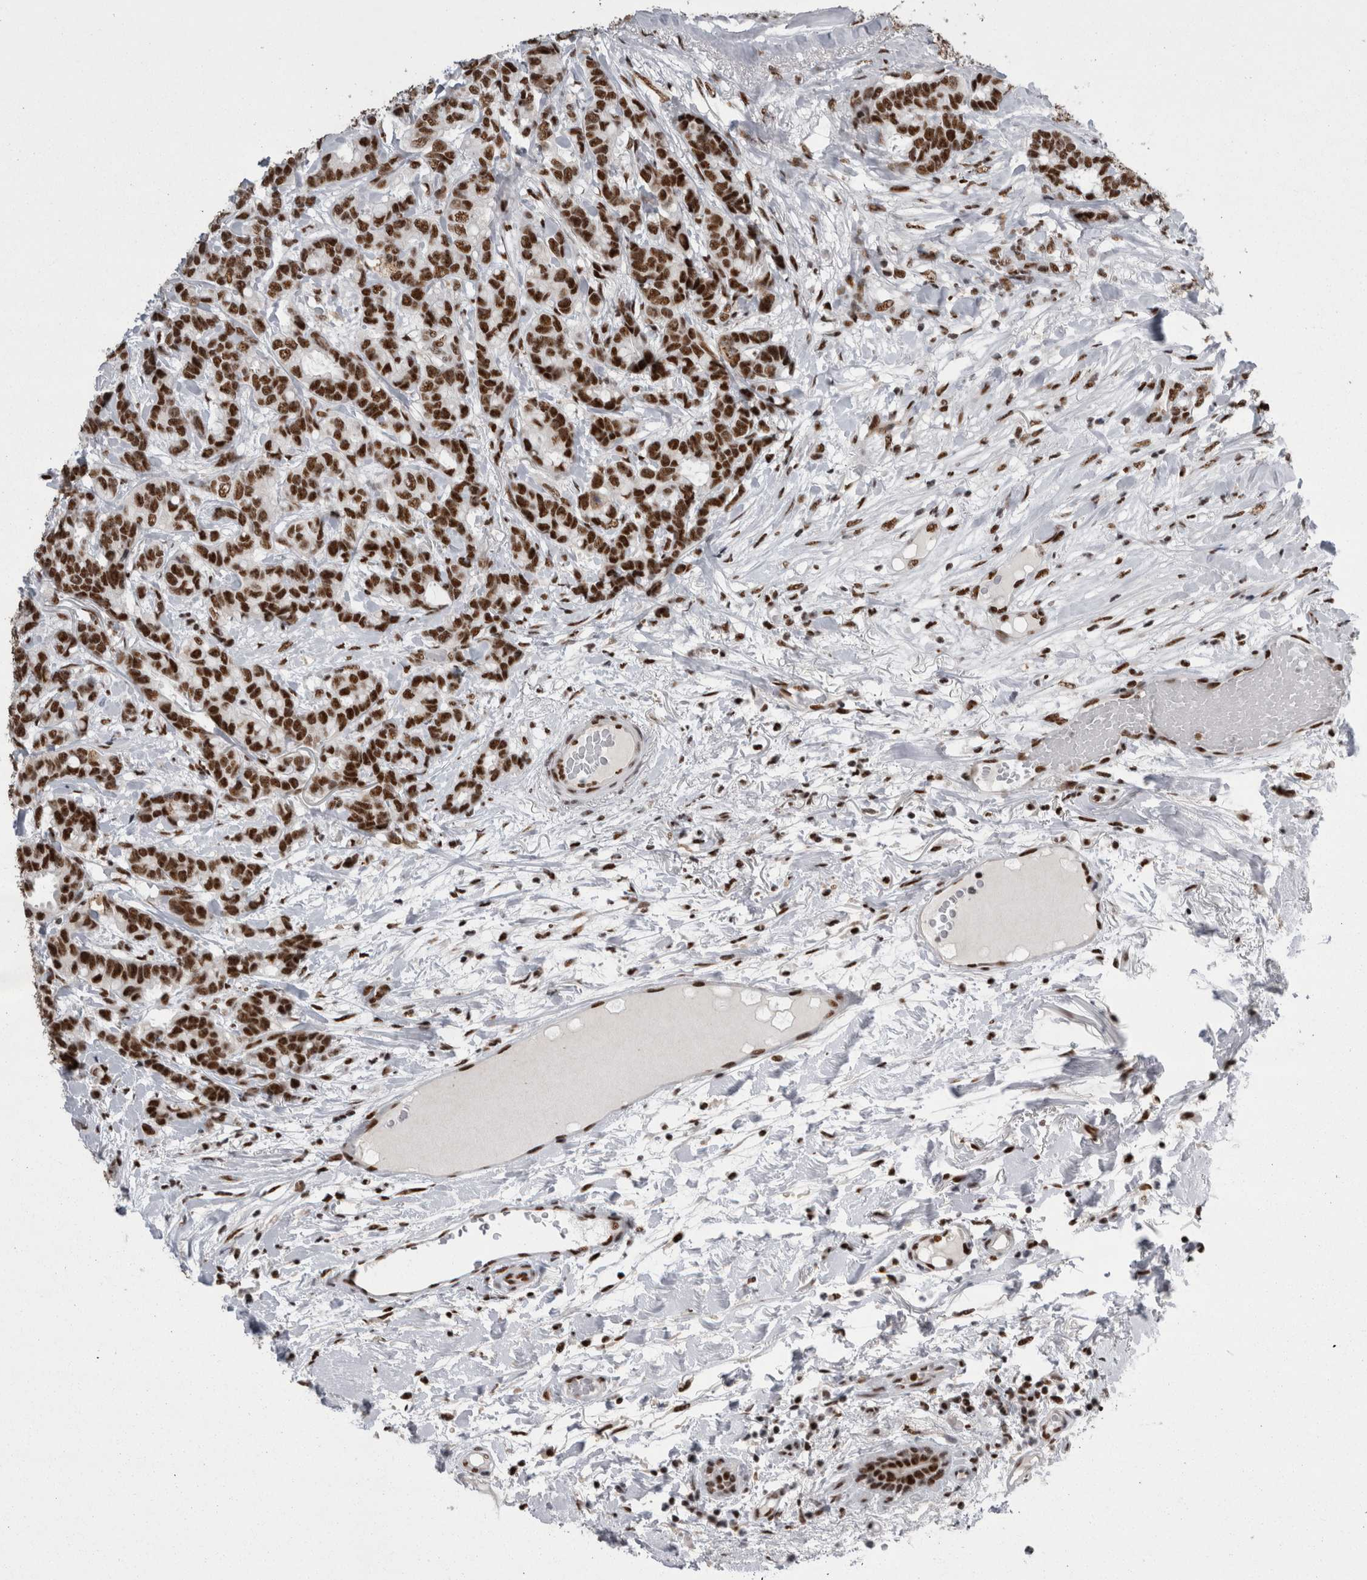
{"staining": {"intensity": "strong", "quantity": ">75%", "location": "nuclear"}, "tissue": "breast cancer", "cell_type": "Tumor cells", "image_type": "cancer", "snomed": [{"axis": "morphology", "description": "Duct carcinoma"}, {"axis": "topography", "description": "Breast"}], "caption": "Breast cancer stained with immunohistochemistry (IHC) reveals strong nuclear expression in about >75% of tumor cells.", "gene": "SNRNP40", "patient": {"sex": "female", "age": 87}}